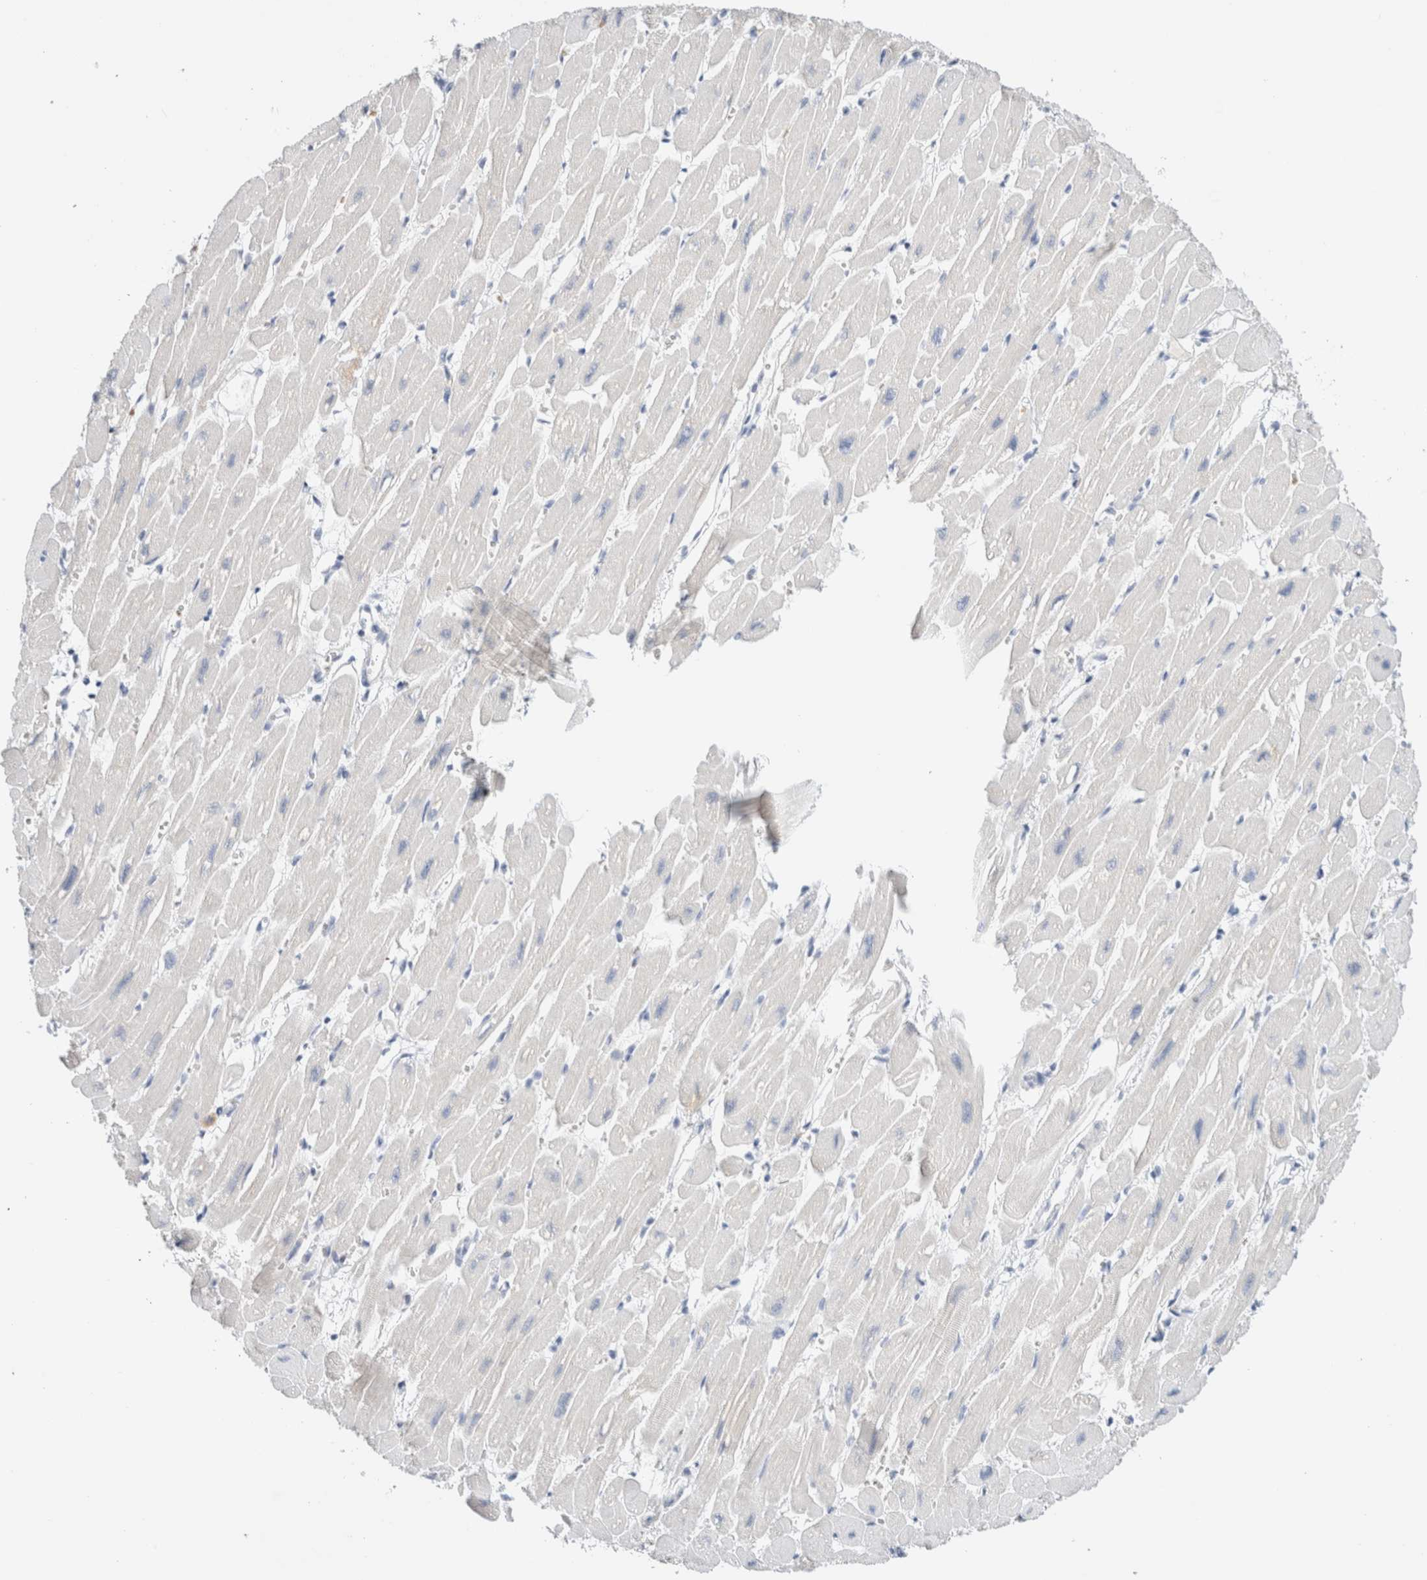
{"staining": {"intensity": "negative", "quantity": "none", "location": "none"}, "tissue": "heart muscle", "cell_type": "Cardiomyocytes", "image_type": "normal", "snomed": [{"axis": "morphology", "description": "Normal tissue, NOS"}, {"axis": "topography", "description": "Heart"}], "caption": "A micrograph of human heart muscle is negative for staining in cardiomyocytes. (IHC, brightfield microscopy, high magnification).", "gene": "ARG1", "patient": {"sex": "female", "age": 54}}